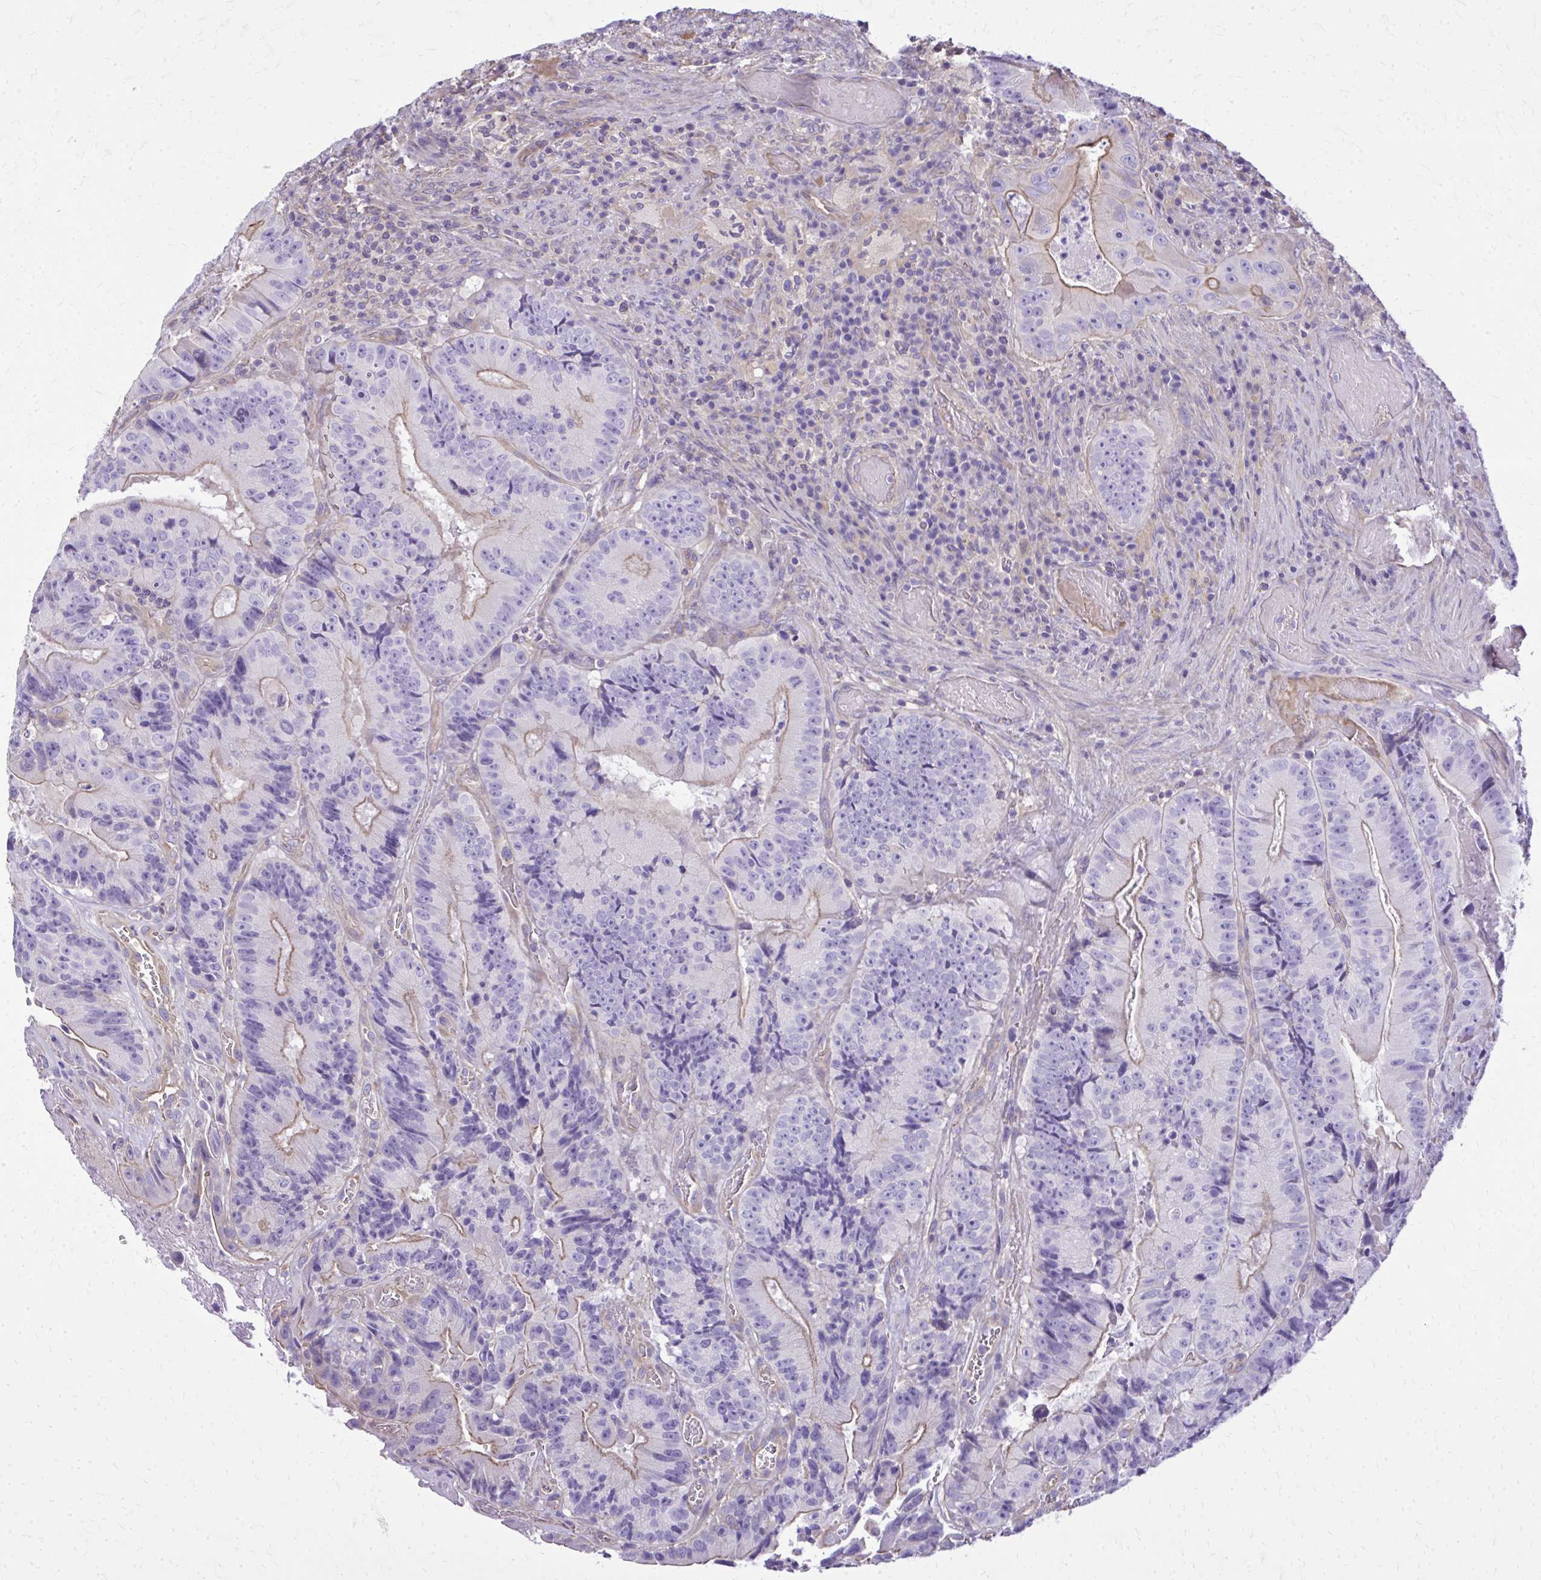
{"staining": {"intensity": "moderate", "quantity": "25%-75%", "location": "cytoplasmic/membranous"}, "tissue": "colorectal cancer", "cell_type": "Tumor cells", "image_type": "cancer", "snomed": [{"axis": "morphology", "description": "Adenocarcinoma, NOS"}, {"axis": "topography", "description": "Colon"}], "caption": "Tumor cells show medium levels of moderate cytoplasmic/membranous staining in approximately 25%-75% of cells in adenocarcinoma (colorectal).", "gene": "RUNDC3B", "patient": {"sex": "female", "age": 86}}